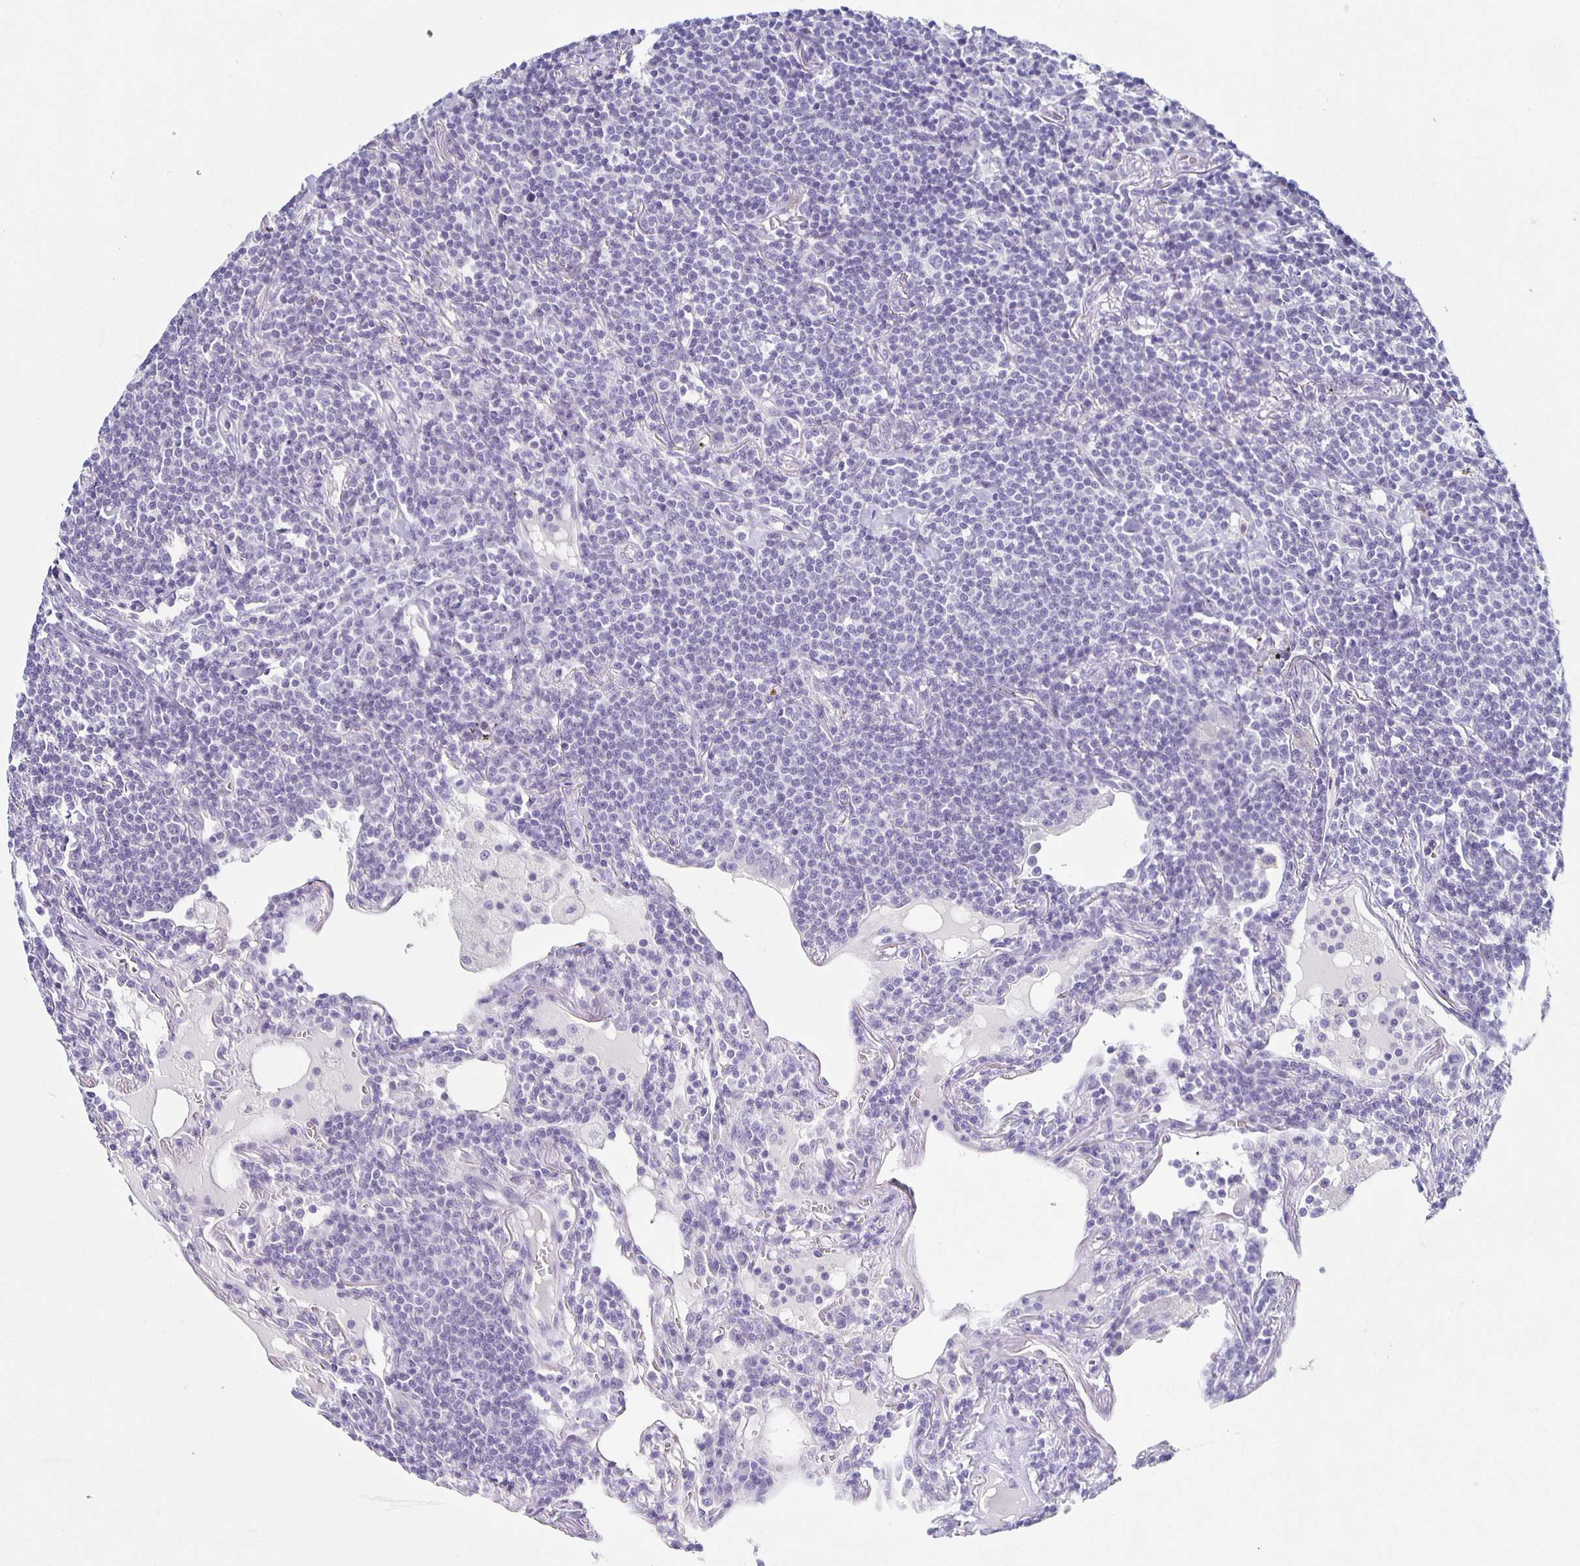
{"staining": {"intensity": "negative", "quantity": "none", "location": "none"}, "tissue": "lymphoma", "cell_type": "Tumor cells", "image_type": "cancer", "snomed": [{"axis": "morphology", "description": "Malignant lymphoma, non-Hodgkin's type, Low grade"}, {"axis": "topography", "description": "Lung"}], "caption": "Immunohistochemical staining of human low-grade malignant lymphoma, non-Hodgkin's type exhibits no significant expression in tumor cells. (DAB (3,3'-diaminobenzidine) IHC with hematoxylin counter stain).", "gene": "CARNS1", "patient": {"sex": "female", "age": 71}}